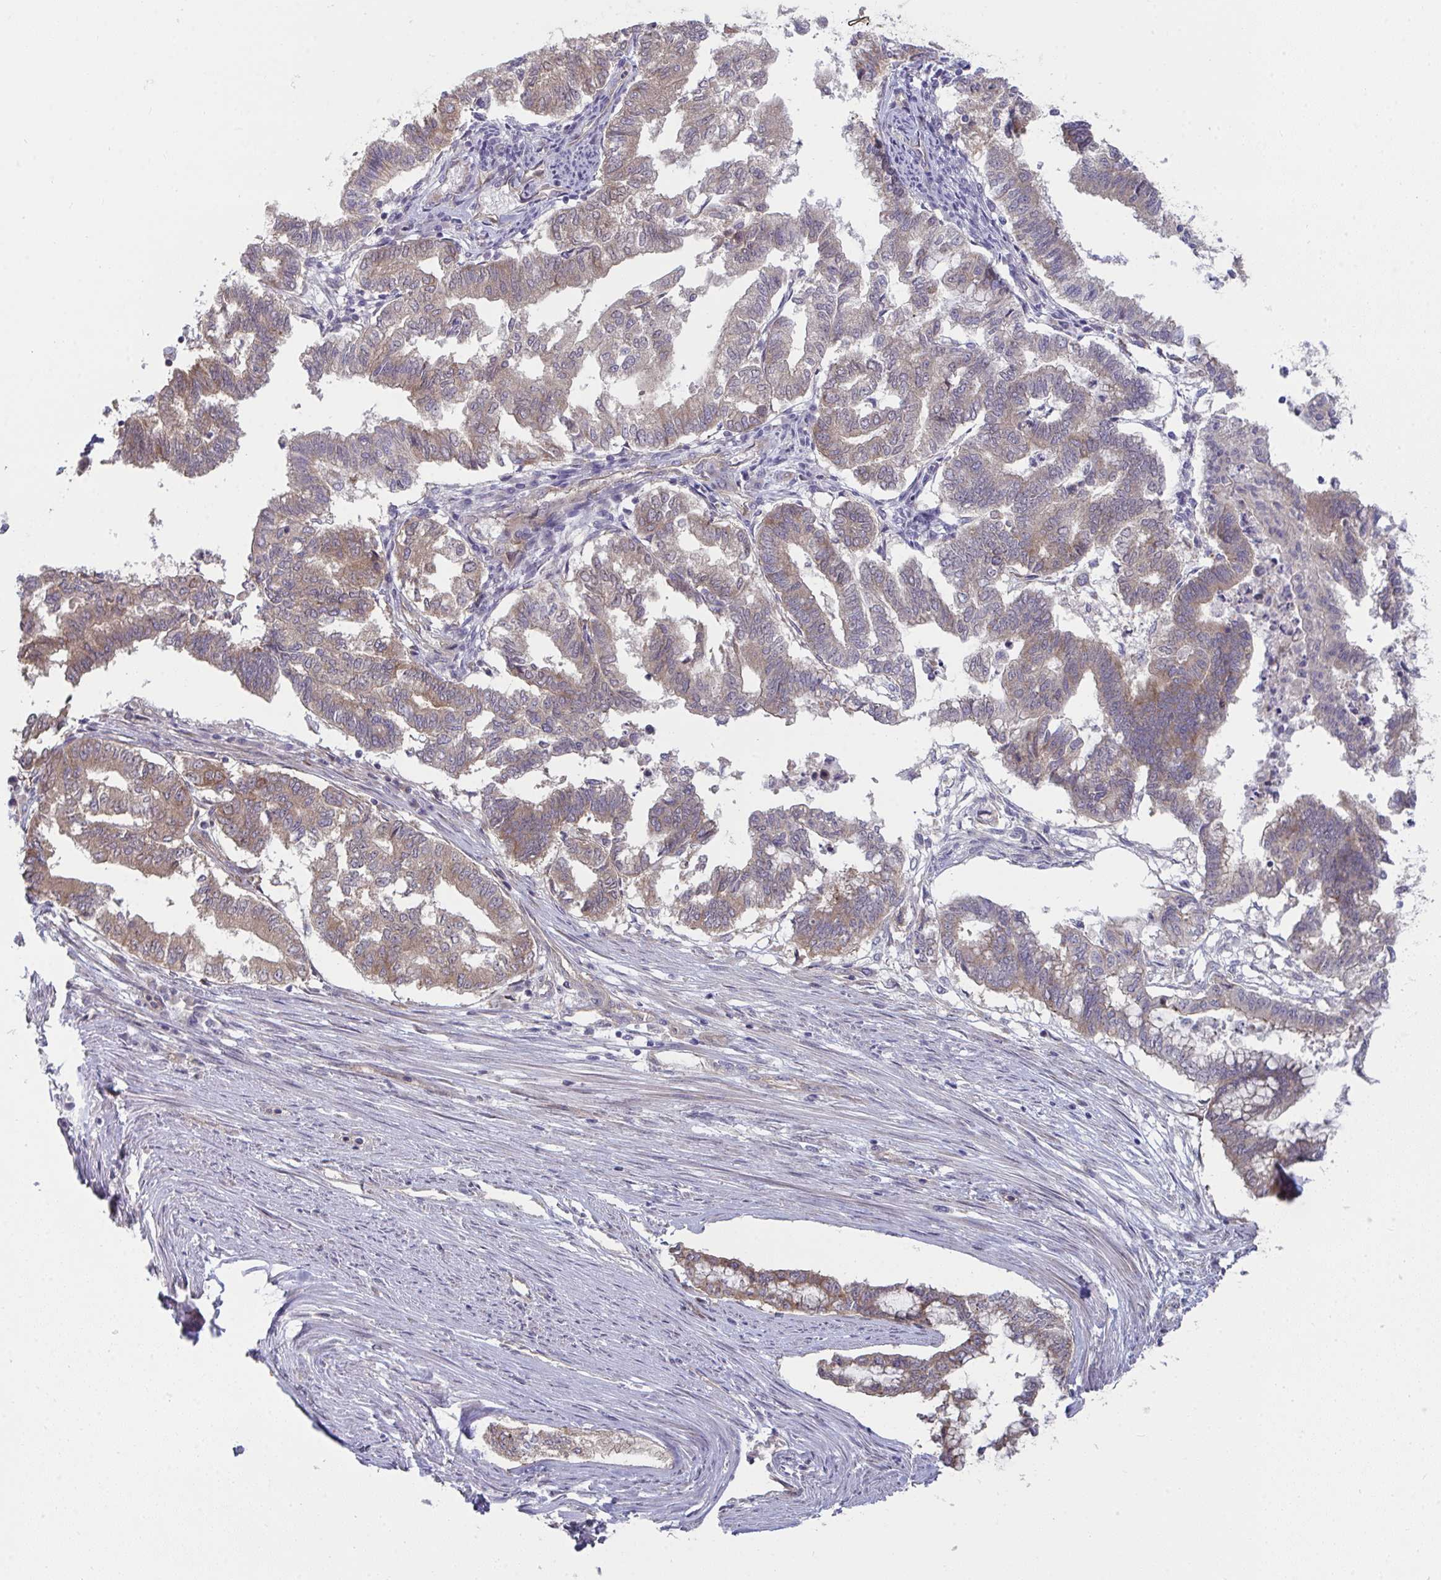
{"staining": {"intensity": "weak", "quantity": "25%-75%", "location": "cytoplasmic/membranous"}, "tissue": "endometrial cancer", "cell_type": "Tumor cells", "image_type": "cancer", "snomed": [{"axis": "morphology", "description": "Adenocarcinoma, NOS"}, {"axis": "topography", "description": "Endometrium"}], "caption": "Brown immunohistochemical staining in adenocarcinoma (endometrial) displays weak cytoplasmic/membranous expression in approximately 25%-75% of tumor cells. Immunohistochemistry stains the protein in brown and the nuclei are stained blue.", "gene": "CASP9", "patient": {"sex": "female", "age": 79}}